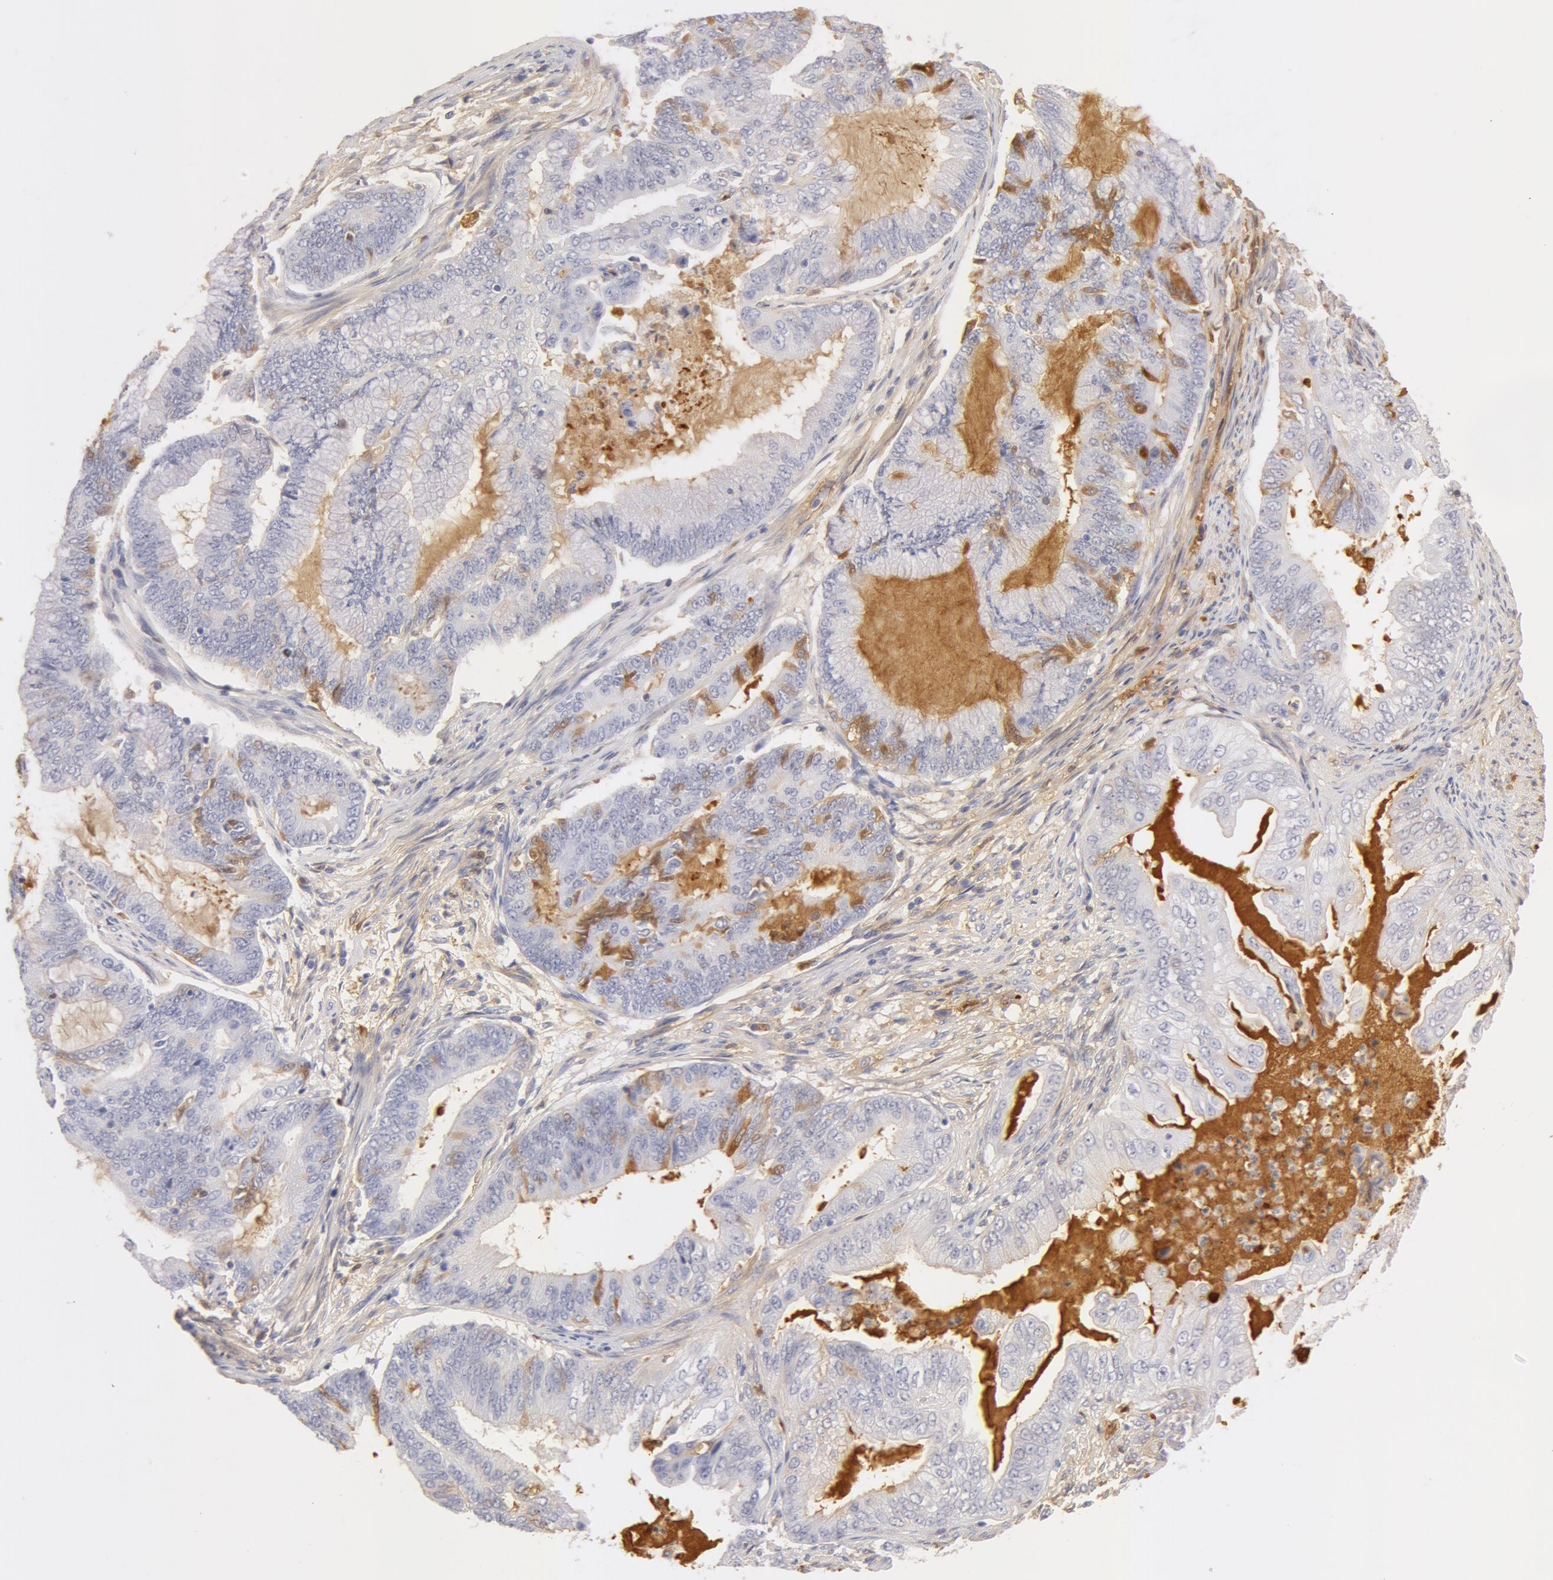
{"staining": {"intensity": "negative", "quantity": "none", "location": "none"}, "tissue": "endometrial cancer", "cell_type": "Tumor cells", "image_type": "cancer", "snomed": [{"axis": "morphology", "description": "Adenocarcinoma, NOS"}, {"axis": "topography", "description": "Endometrium"}], "caption": "Endometrial cancer (adenocarcinoma) was stained to show a protein in brown. There is no significant staining in tumor cells. (DAB IHC with hematoxylin counter stain).", "gene": "AHSG", "patient": {"sex": "female", "age": 63}}